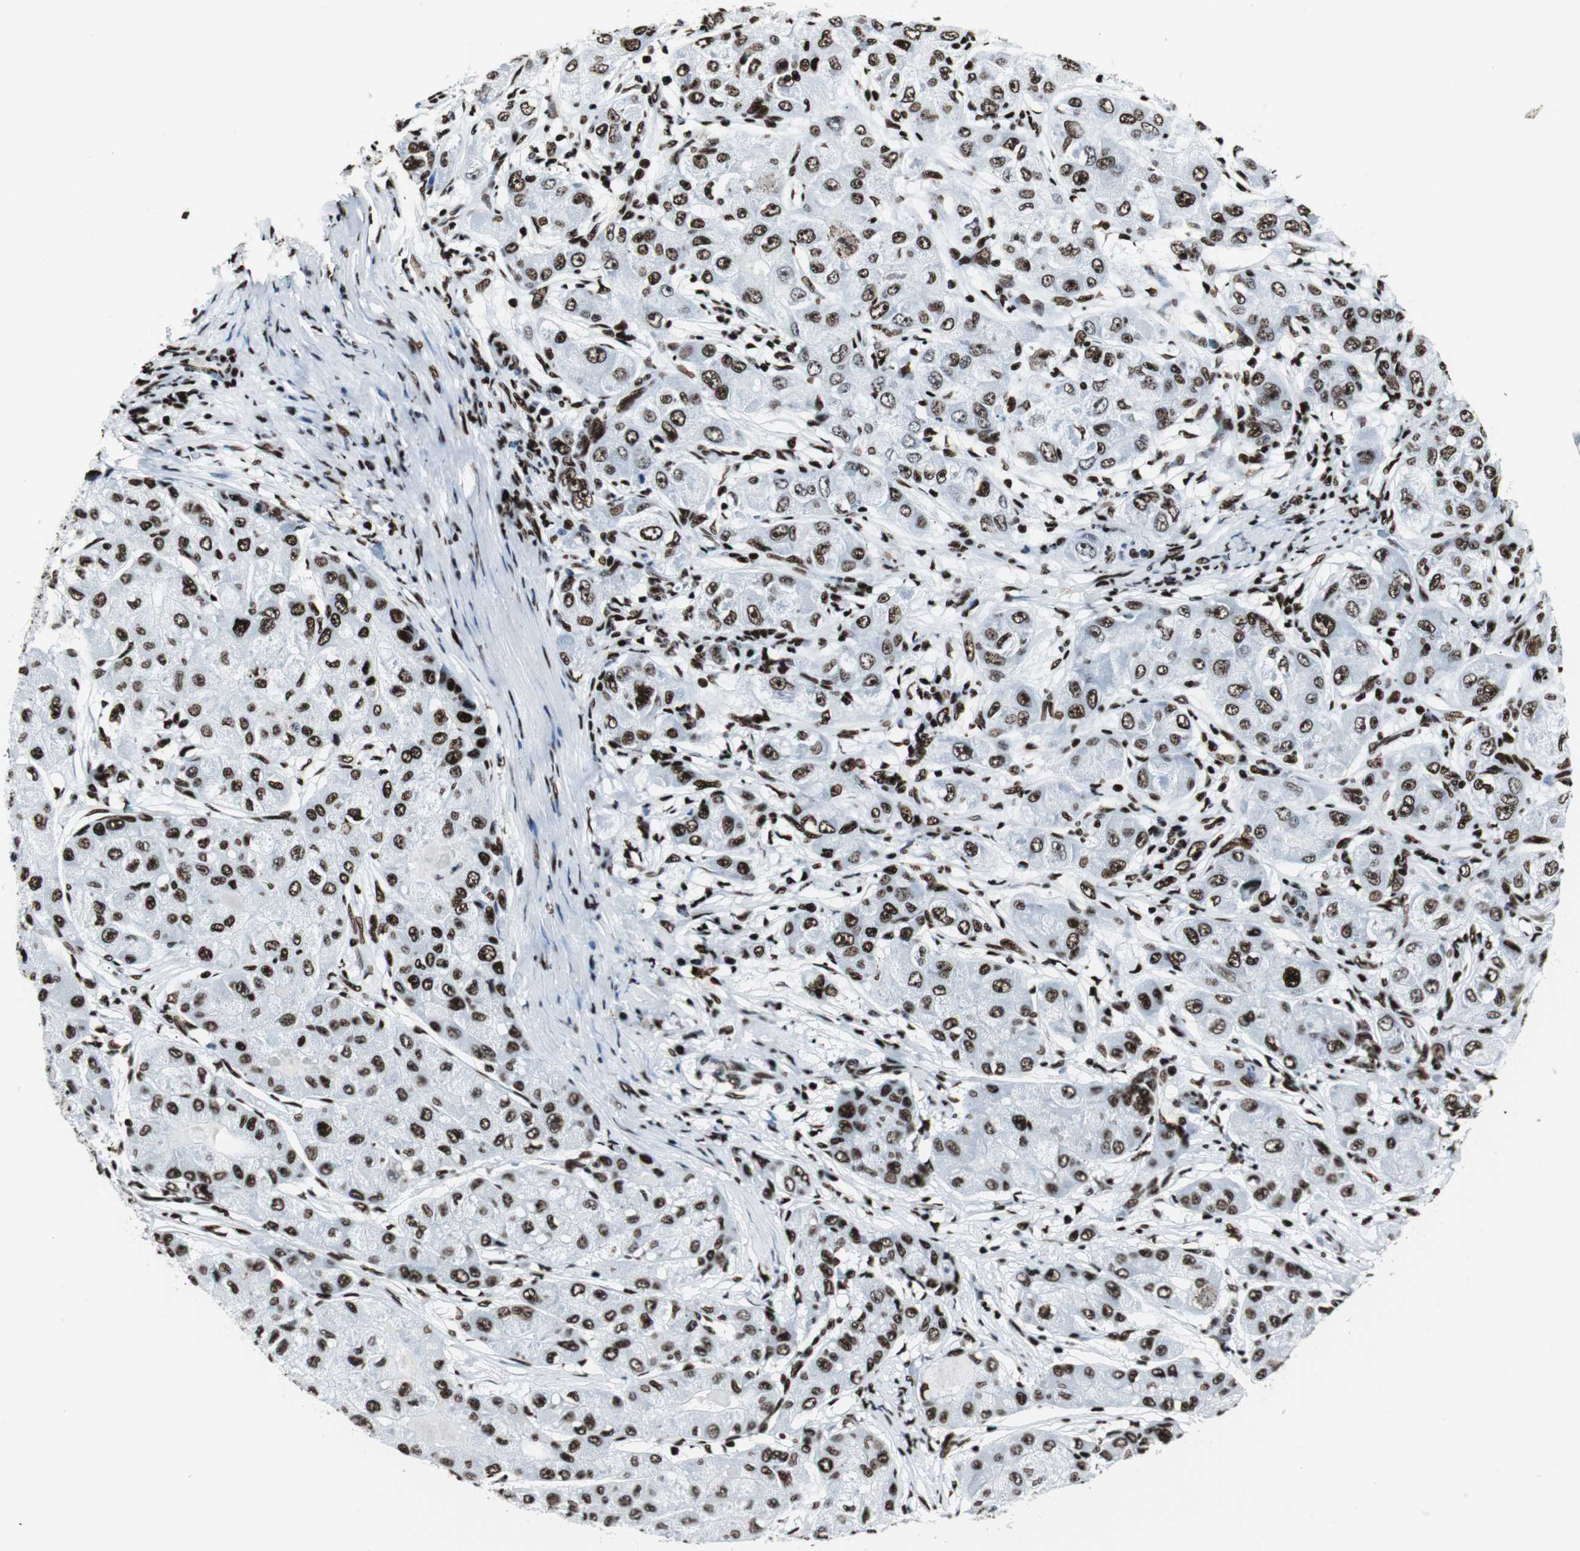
{"staining": {"intensity": "strong", "quantity": ">75%", "location": "nuclear"}, "tissue": "liver cancer", "cell_type": "Tumor cells", "image_type": "cancer", "snomed": [{"axis": "morphology", "description": "Carcinoma, Hepatocellular, NOS"}, {"axis": "topography", "description": "Liver"}], "caption": "Immunohistochemical staining of hepatocellular carcinoma (liver) displays strong nuclear protein staining in about >75% of tumor cells. (brown staining indicates protein expression, while blue staining denotes nuclei).", "gene": "NCL", "patient": {"sex": "male", "age": 80}}